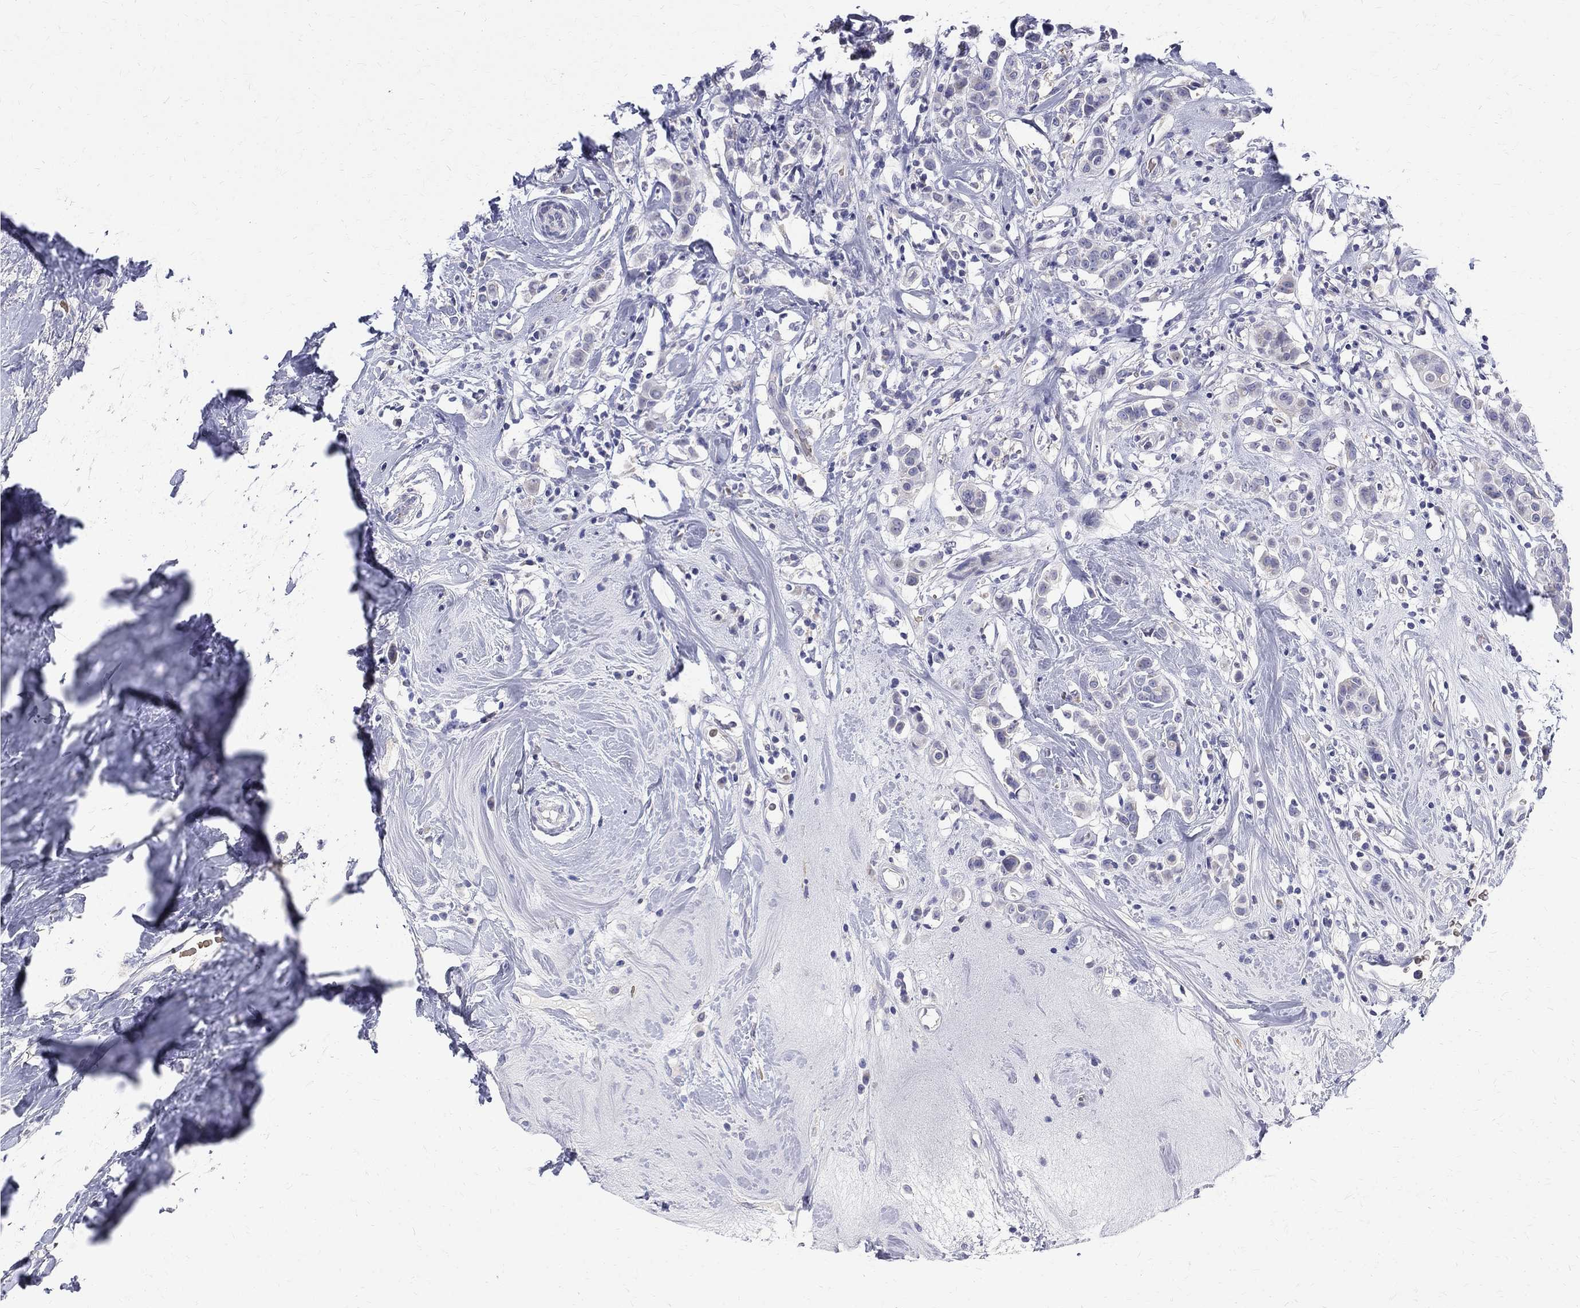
{"staining": {"intensity": "negative", "quantity": "none", "location": "none"}, "tissue": "breast cancer", "cell_type": "Tumor cells", "image_type": "cancer", "snomed": [{"axis": "morphology", "description": "Duct carcinoma"}, {"axis": "topography", "description": "Breast"}], "caption": "Human breast infiltrating ductal carcinoma stained for a protein using IHC demonstrates no expression in tumor cells.", "gene": "AGER", "patient": {"sex": "female", "age": 27}}